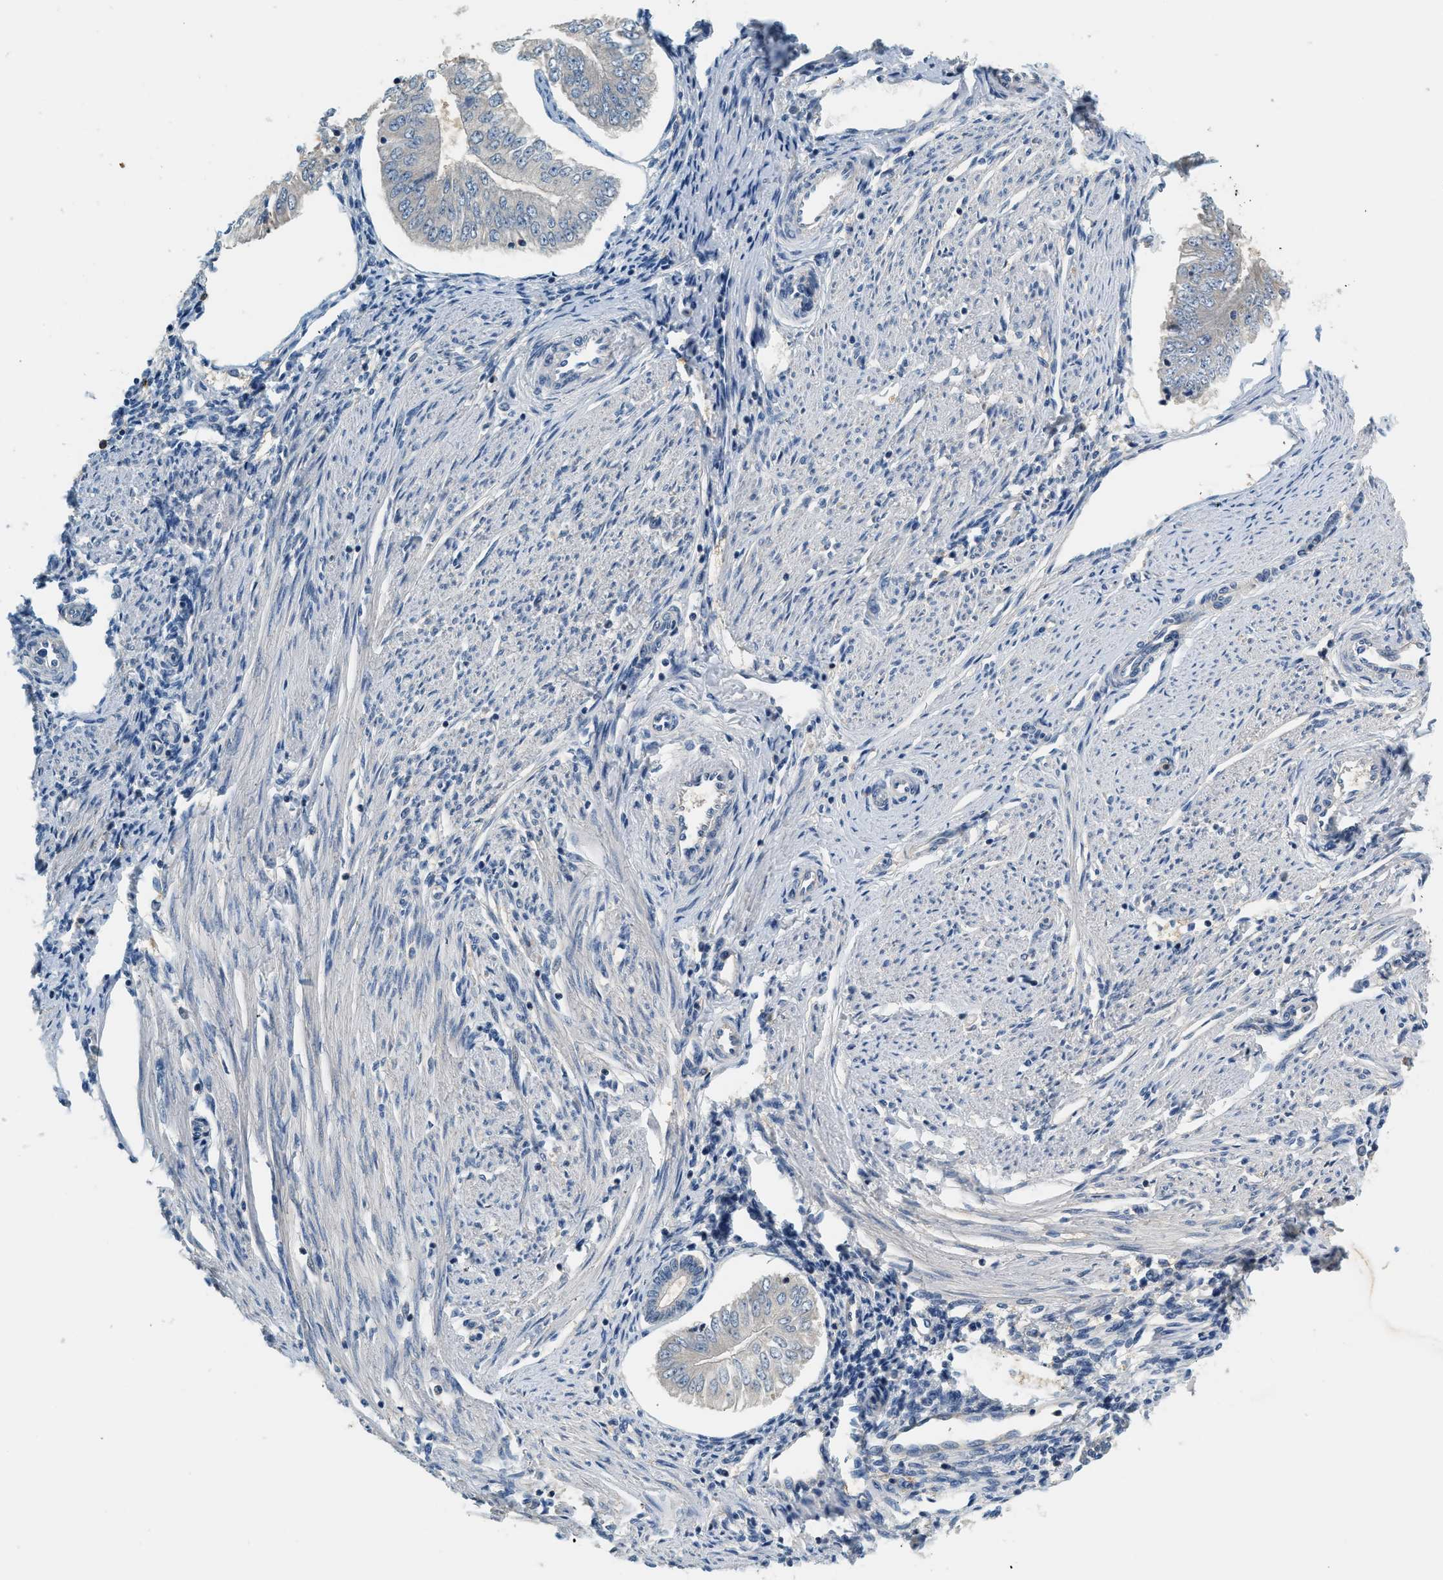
{"staining": {"intensity": "negative", "quantity": "none", "location": "none"}, "tissue": "endometrial cancer", "cell_type": "Tumor cells", "image_type": "cancer", "snomed": [{"axis": "morphology", "description": "Adenocarcinoma, NOS"}, {"axis": "topography", "description": "Endometrium"}], "caption": "Tumor cells are negative for brown protein staining in adenocarcinoma (endometrial).", "gene": "SLC35E1", "patient": {"sex": "female", "age": 53}}